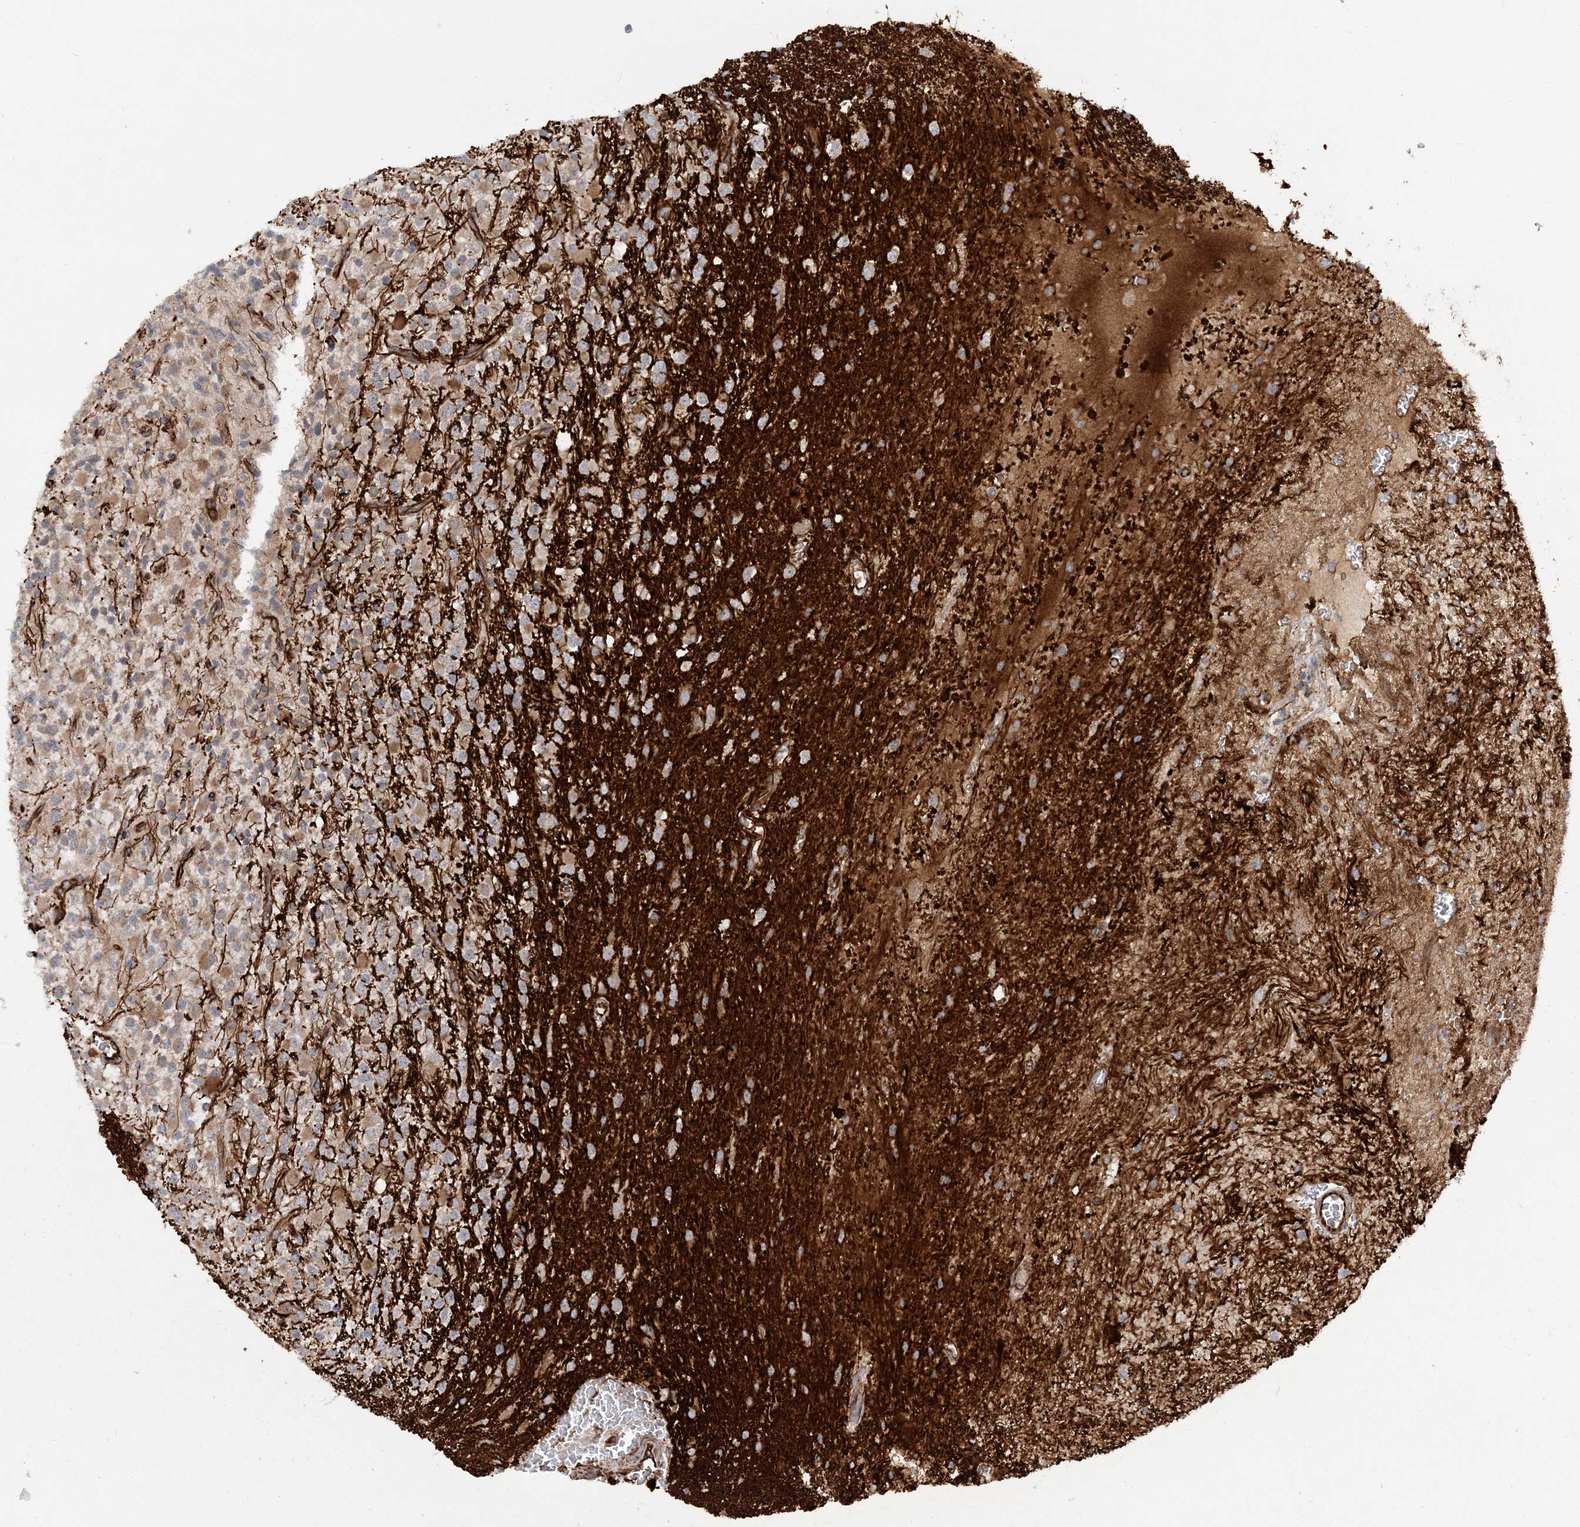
{"staining": {"intensity": "moderate", "quantity": "<25%", "location": "cytoplasmic/membranous"}, "tissue": "glioma", "cell_type": "Tumor cells", "image_type": "cancer", "snomed": [{"axis": "morphology", "description": "Glioma, malignant, High grade"}, {"axis": "topography", "description": "Brain"}], "caption": "About <25% of tumor cells in human glioma demonstrate moderate cytoplasmic/membranous protein expression as visualized by brown immunohistochemical staining.", "gene": "FAM114A2", "patient": {"sex": "male", "age": 34}}